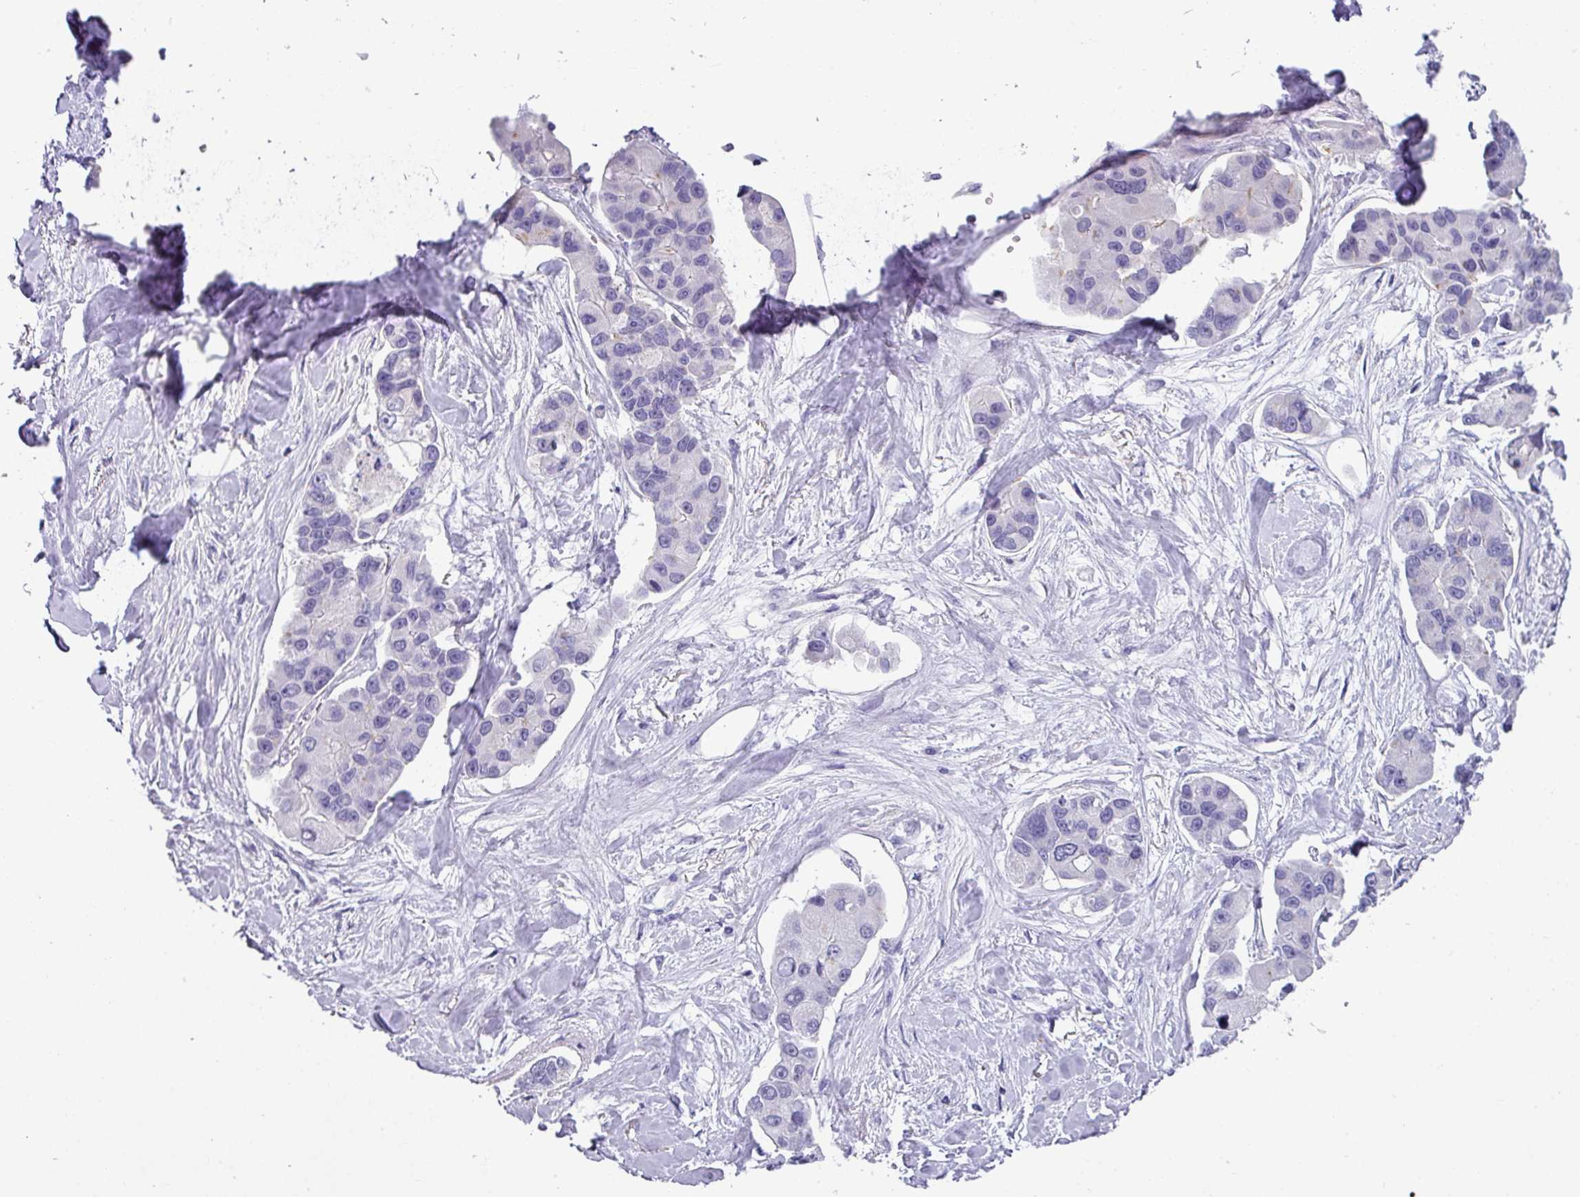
{"staining": {"intensity": "negative", "quantity": "none", "location": "none"}, "tissue": "lung cancer", "cell_type": "Tumor cells", "image_type": "cancer", "snomed": [{"axis": "morphology", "description": "Adenocarcinoma, NOS"}, {"axis": "topography", "description": "Lung"}], "caption": "Protein analysis of lung cancer exhibits no significant expression in tumor cells.", "gene": "PALS2", "patient": {"sex": "female", "age": 54}}